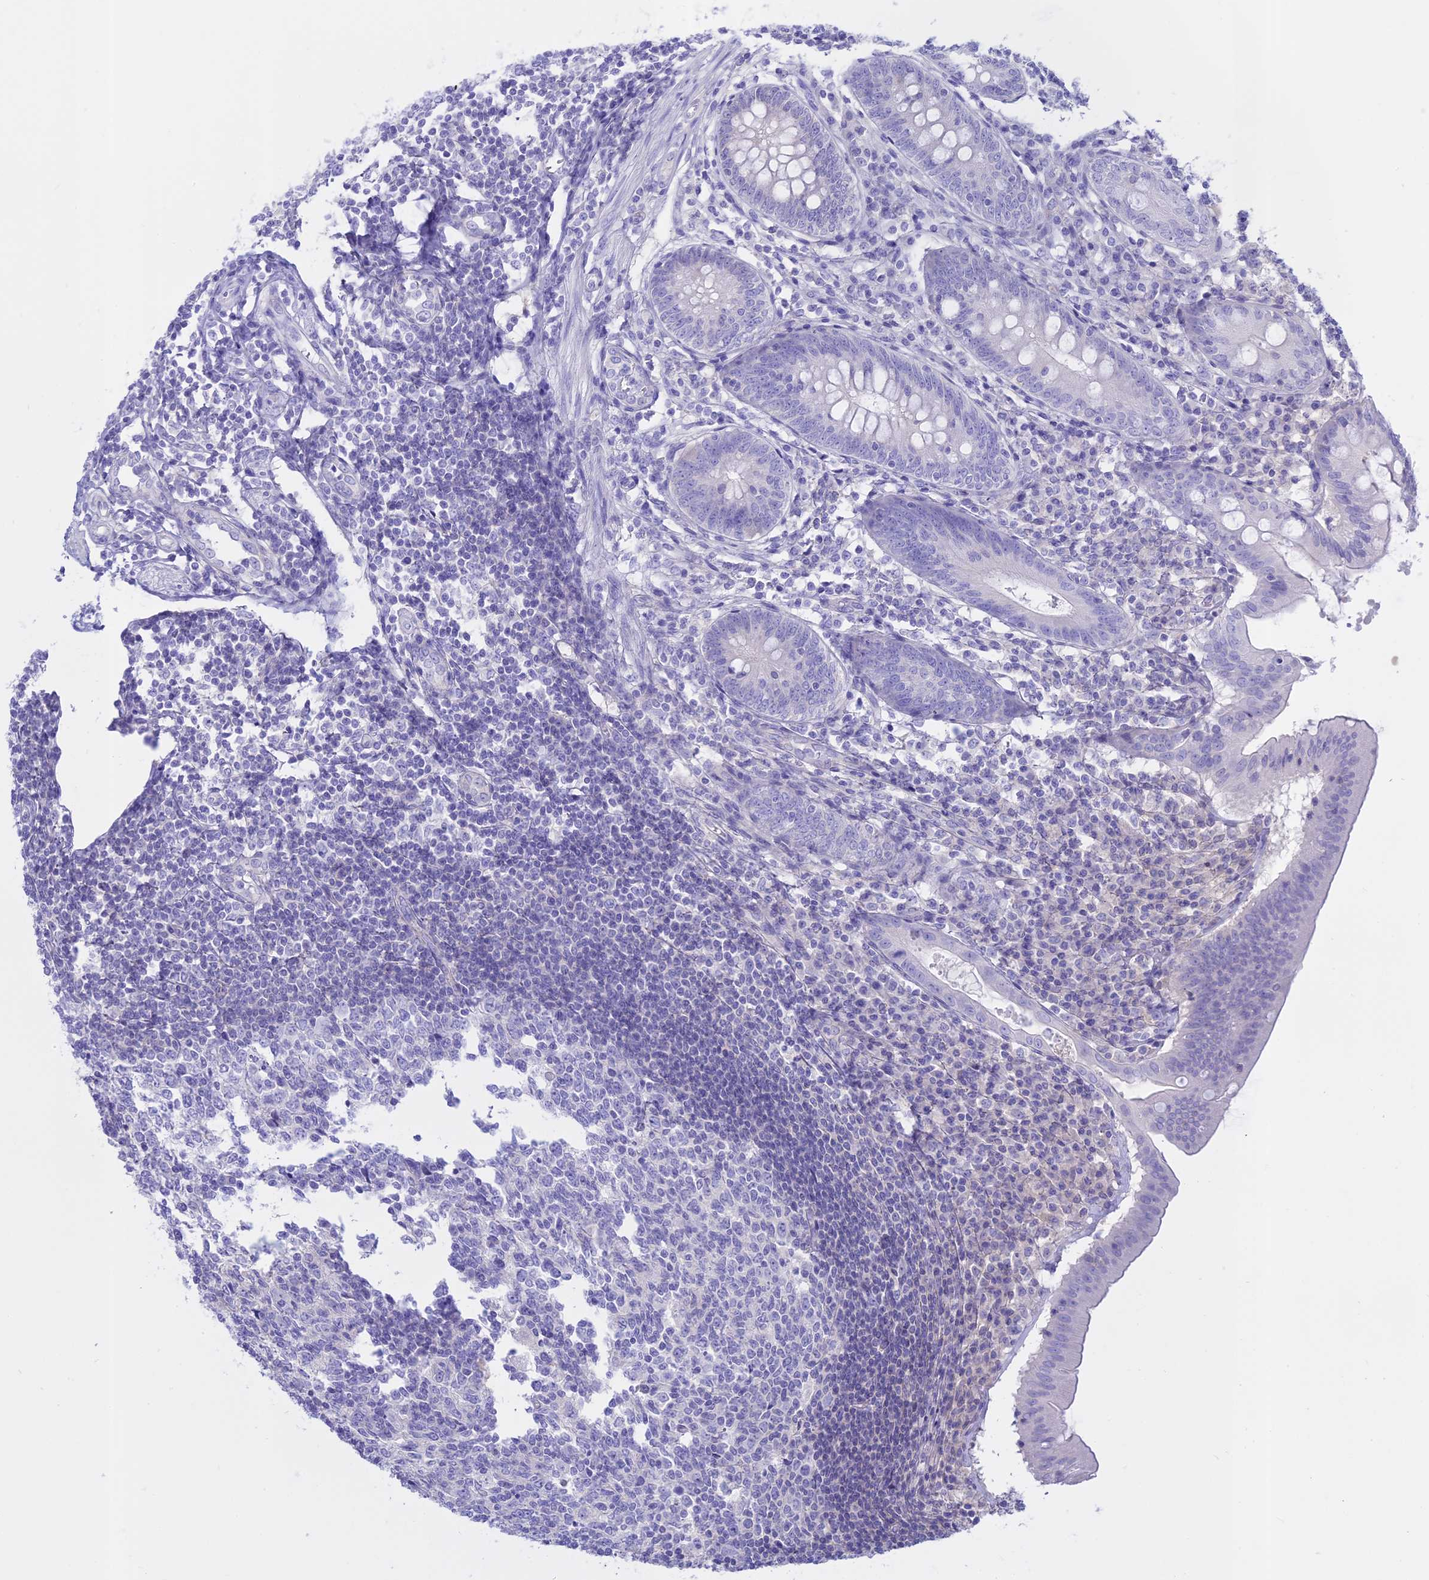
{"staining": {"intensity": "negative", "quantity": "none", "location": "none"}, "tissue": "appendix", "cell_type": "Glandular cells", "image_type": "normal", "snomed": [{"axis": "morphology", "description": "Normal tissue, NOS"}, {"axis": "topography", "description": "Appendix"}], "caption": "Immunohistochemistry (IHC) photomicrograph of unremarkable appendix stained for a protein (brown), which exhibits no staining in glandular cells. Brightfield microscopy of IHC stained with DAB (3,3'-diaminobenzidine) (brown) and hematoxylin (blue), captured at high magnification.", "gene": "AHCYL1", "patient": {"sex": "female", "age": 54}}